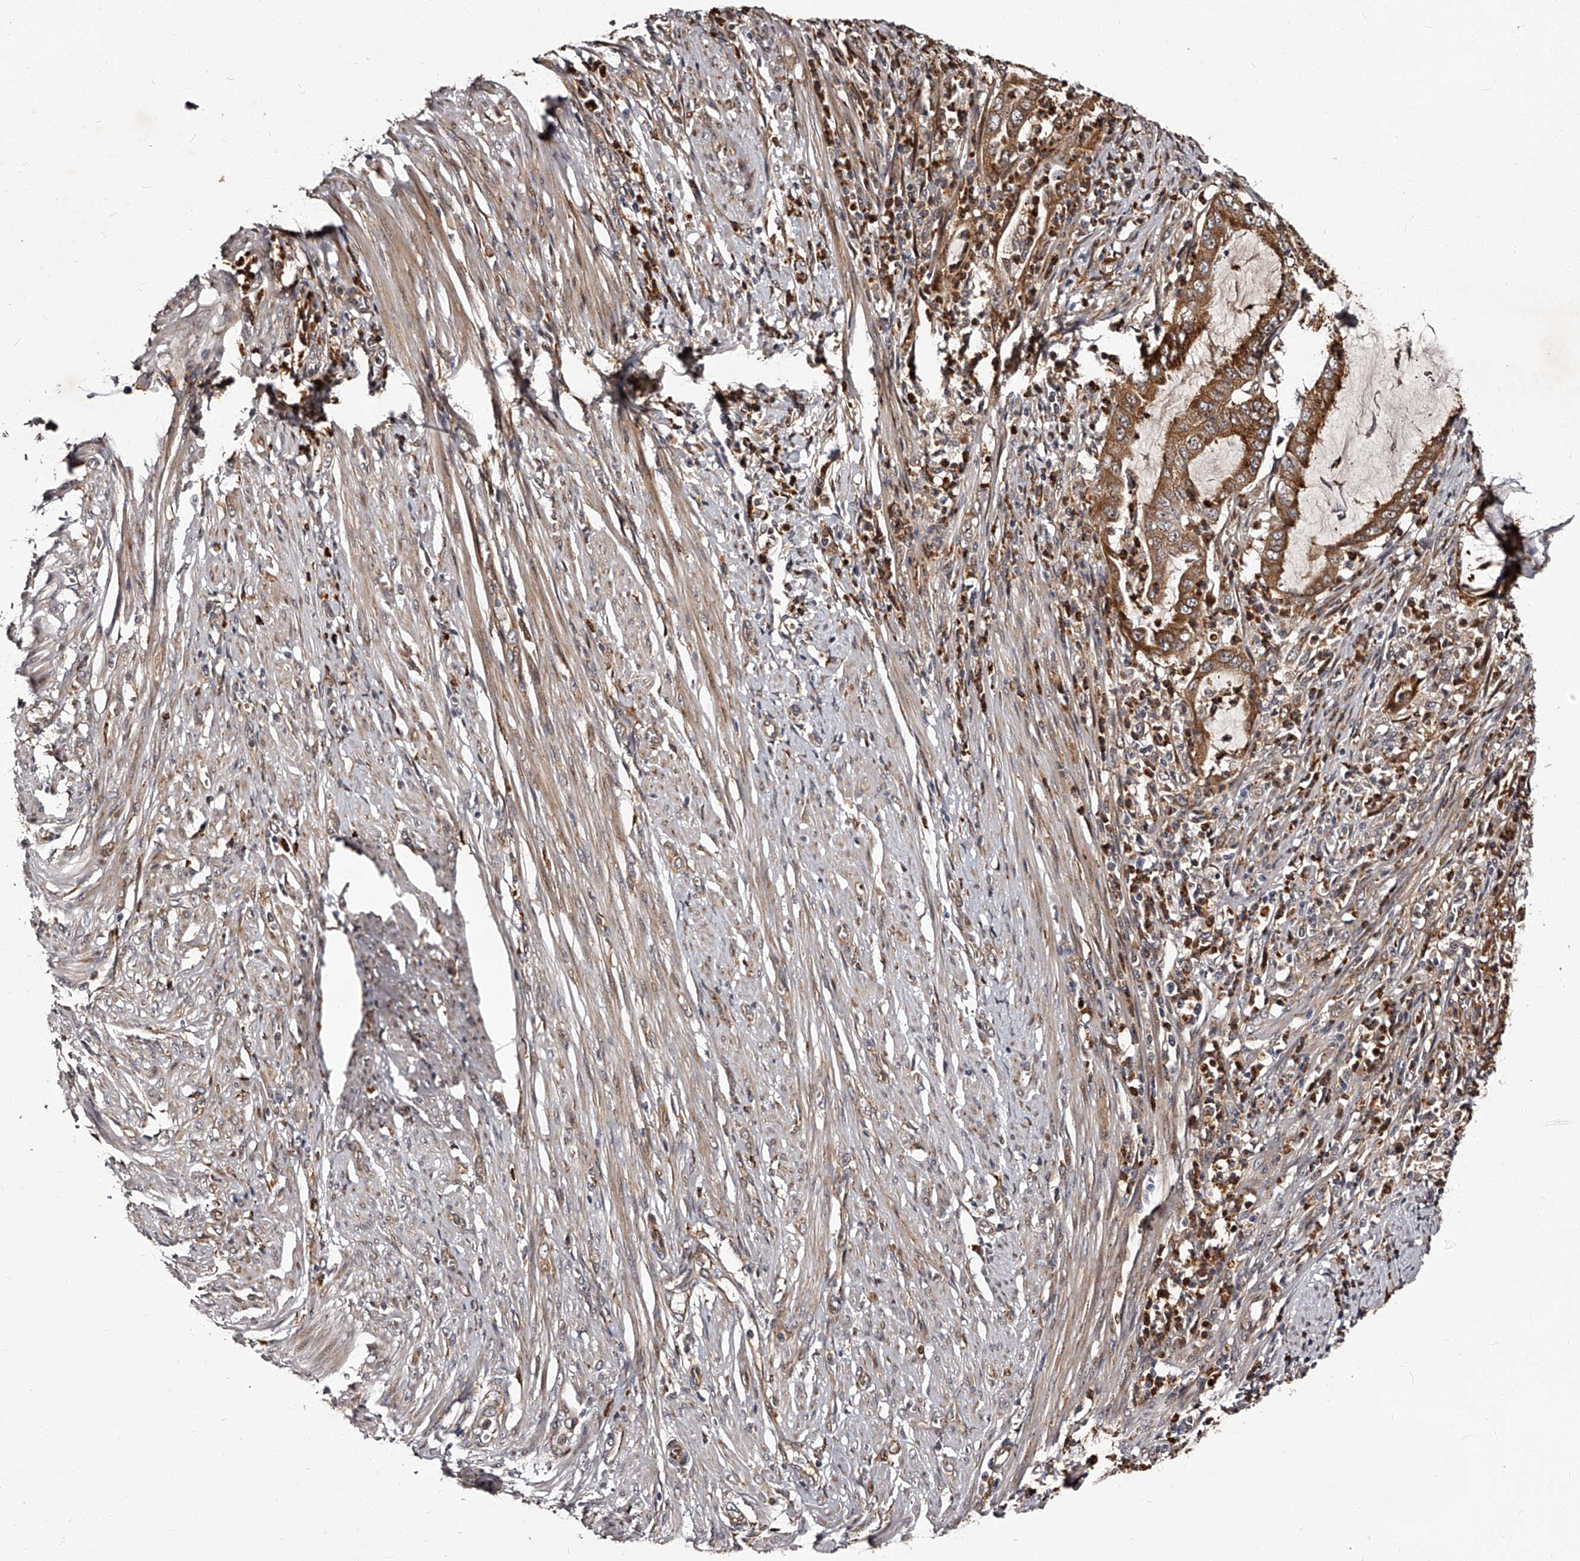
{"staining": {"intensity": "moderate", "quantity": ">75%", "location": "cytoplasmic/membranous"}, "tissue": "endometrial cancer", "cell_type": "Tumor cells", "image_type": "cancer", "snomed": [{"axis": "morphology", "description": "Adenocarcinoma, NOS"}, {"axis": "topography", "description": "Endometrium"}], "caption": "Brown immunohistochemical staining in human endometrial cancer shows moderate cytoplasmic/membranous staining in approximately >75% of tumor cells.", "gene": "RSC1A1", "patient": {"sex": "female", "age": 51}}